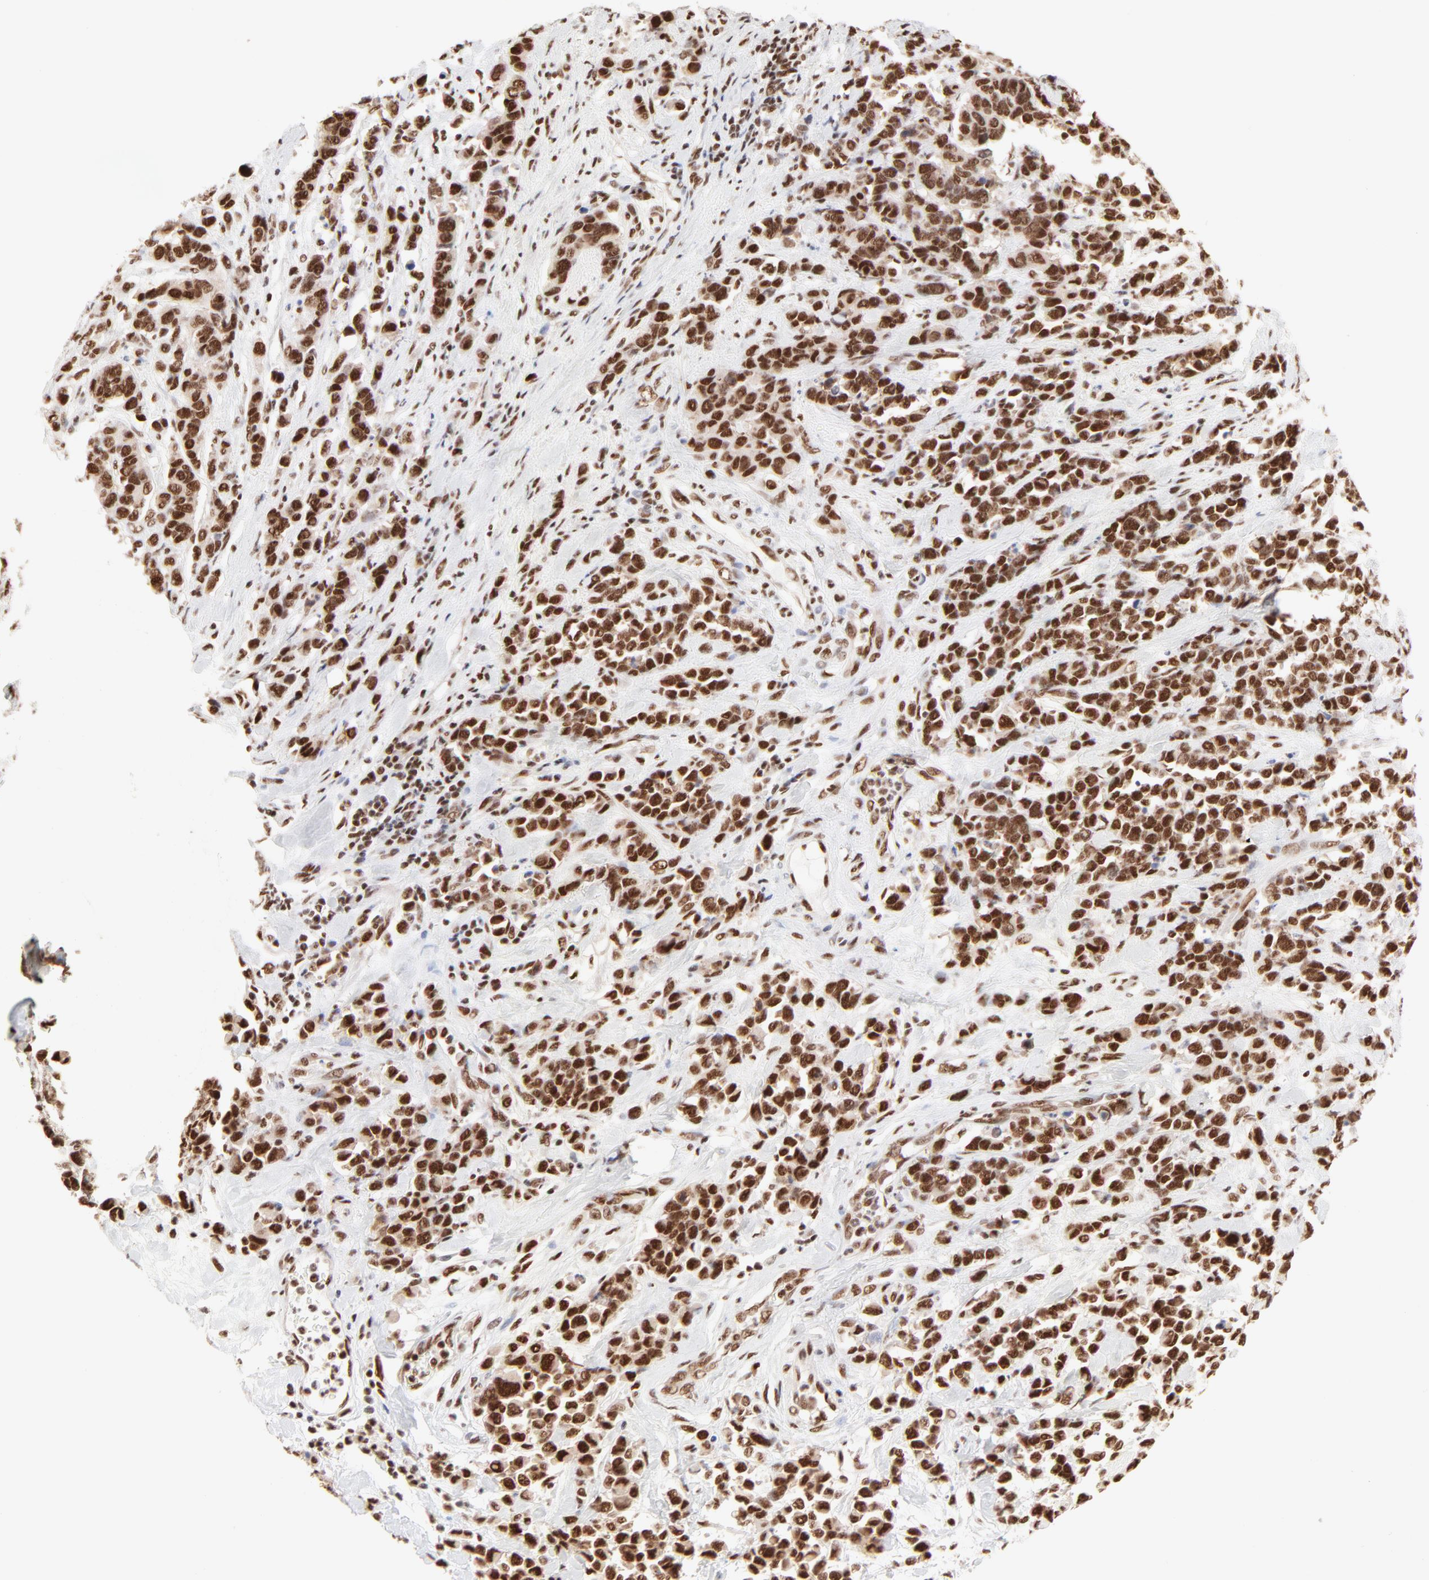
{"staining": {"intensity": "strong", "quantity": ">75%", "location": "nuclear"}, "tissue": "stomach cancer", "cell_type": "Tumor cells", "image_type": "cancer", "snomed": [{"axis": "morphology", "description": "Adenocarcinoma, NOS"}, {"axis": "topography", "description": "Stomach, upper"}], "caption": "Protein staining of stomach cancer (adenocarcinoma) tissue reveals strong nuclear expression in about >75% of tumor cells.", "gene": "TARDBP", "patient": {"sex": "male", "age": 71}}